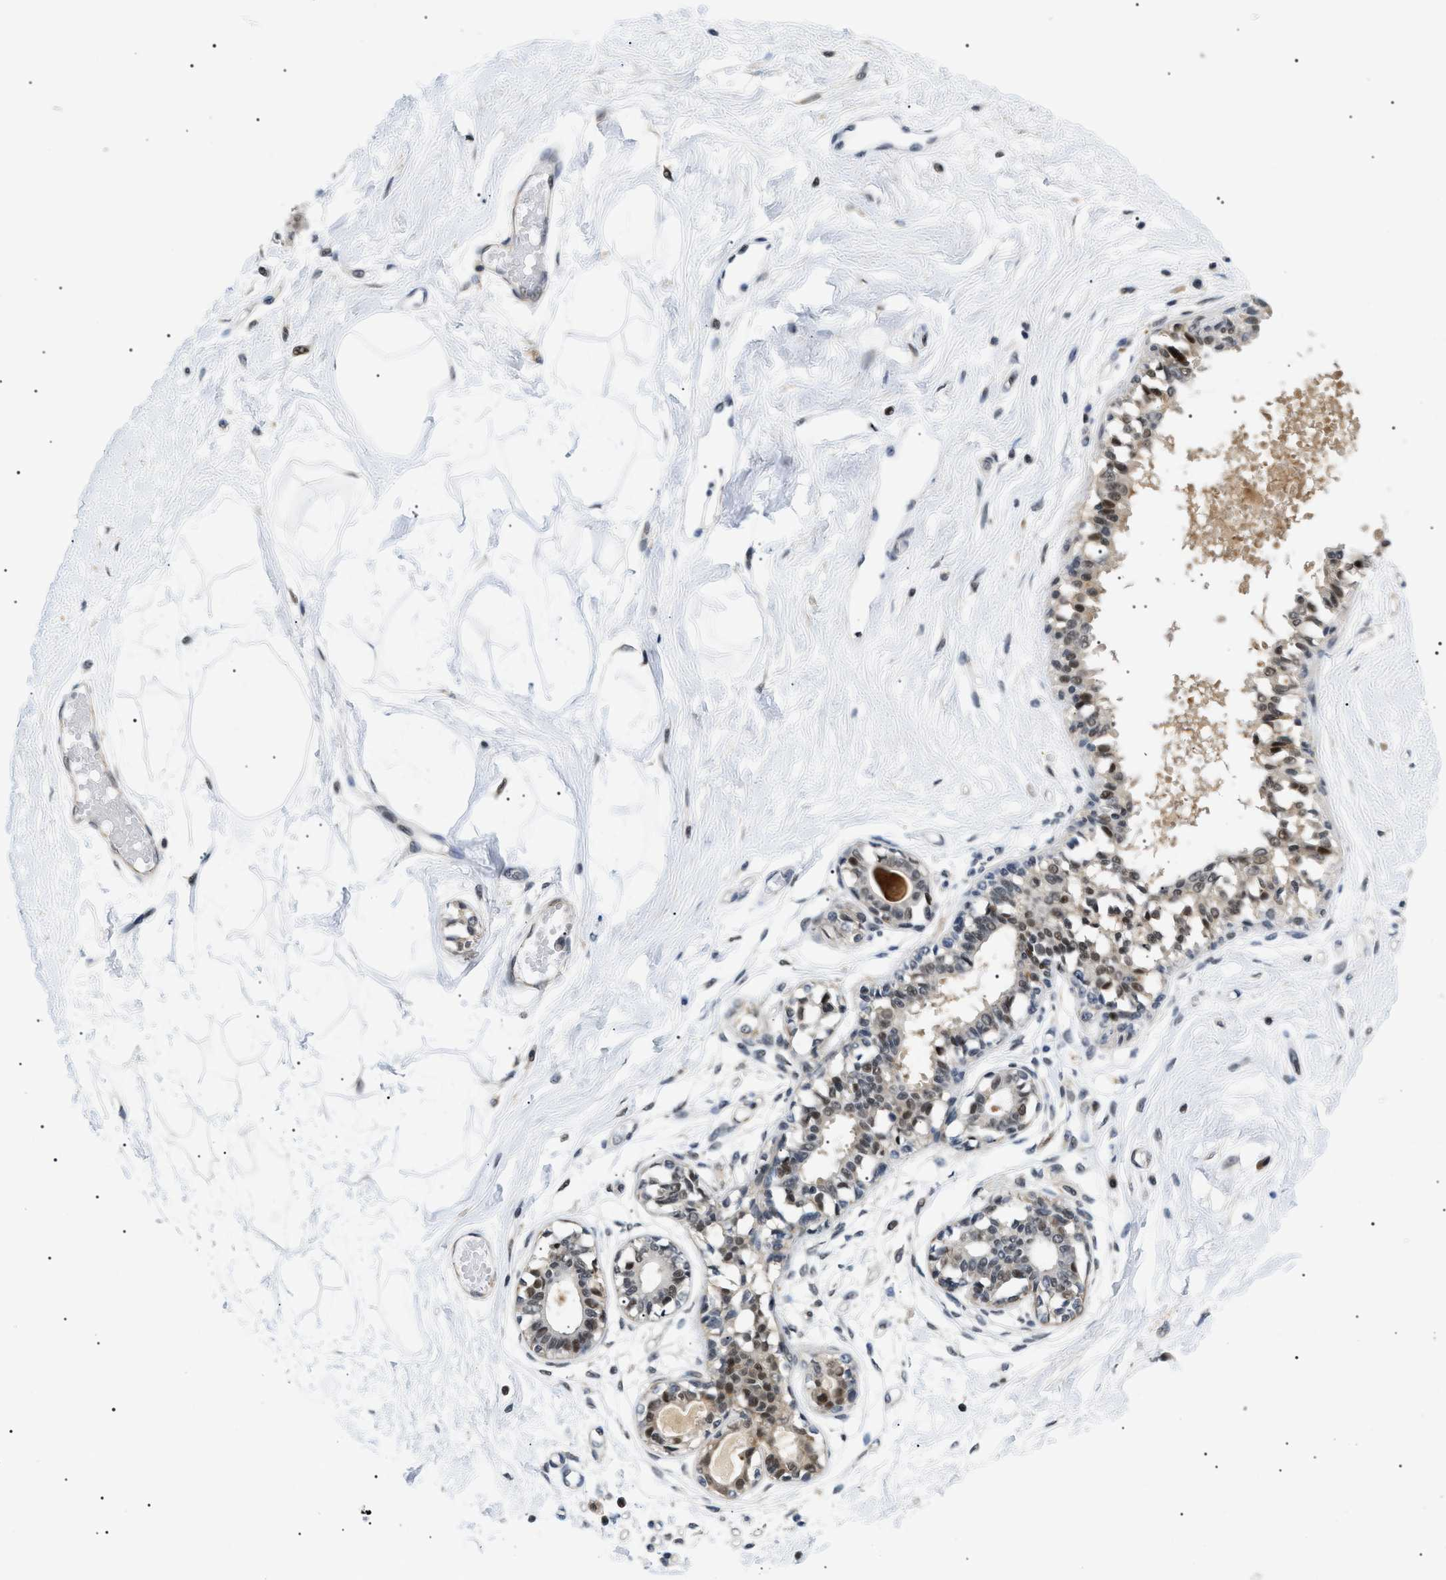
{"staining": {"intensity": "weak", "quantity": "25%-75%", "location": "nuclear"}, "tissue": "breast", "cell_type": "Adipocytes", "image_type": "normal", "snomed": [{"axis": "morphology", "description": "Normal tissue, NOS"}, {"axis": "topography", "description": "Breast"}], "caption": "Immunohistochemical staining of normal breast demonstrates weak nuclear protein positivity in approximately 25%-75% of adipocytes. (DAB (3,3'-diaminobenzidine) IHC with brightfield microscopy, high magnification).", "gene": "RBM15", "patient": {"sex": "female", "age": 45}}